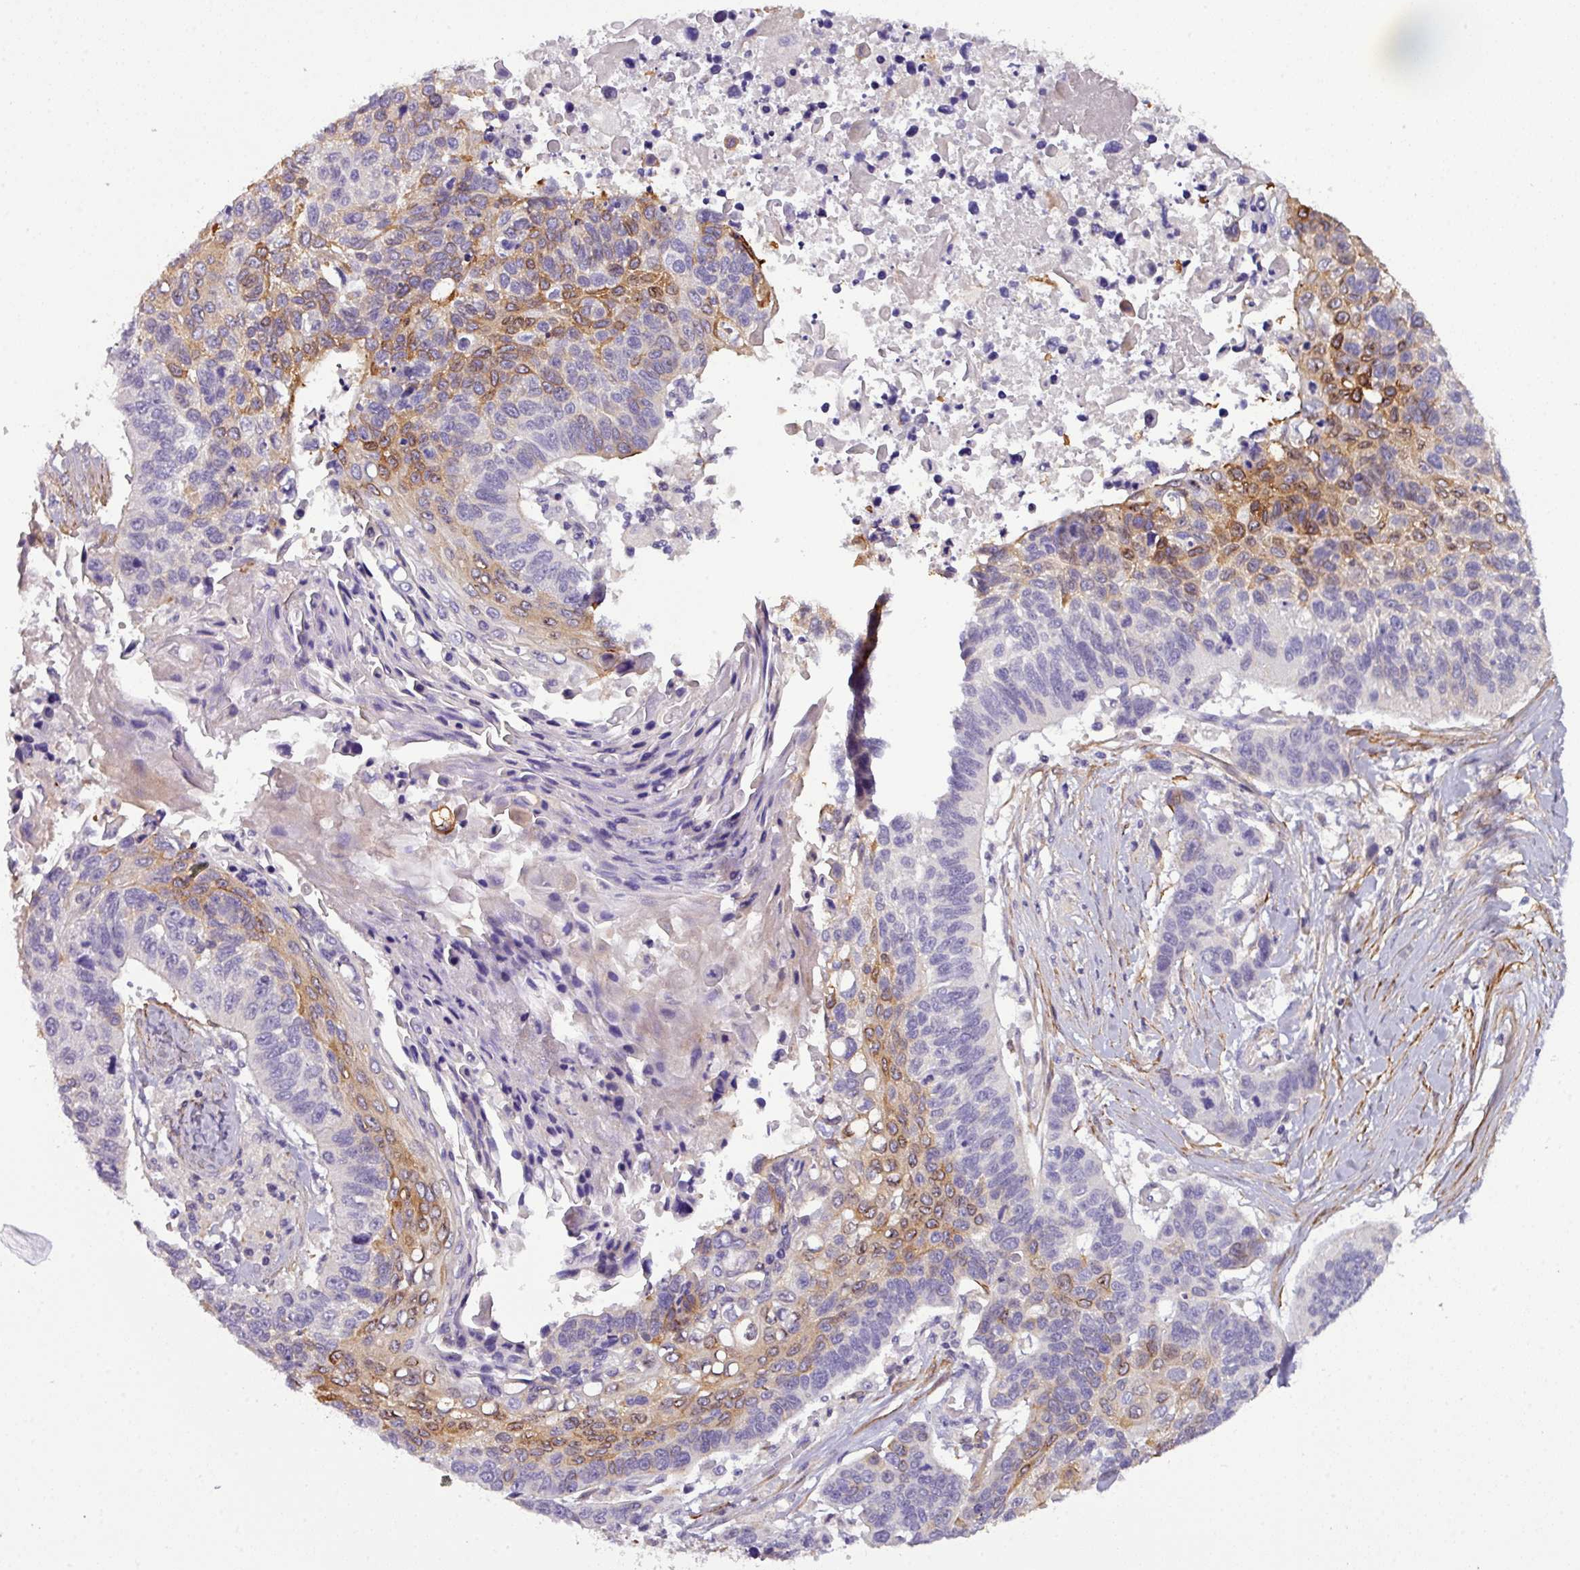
{"staining": {"intensity": "moderate", "quantity": "25%-75%", "location": "cytoplasmic/membranous"}, "tissue": "lung cancer", "cell_type": "Tumor cells", "image_type": "cancer", "snomed": [{"axis": "morphology", "description": "Squamous cell carcinoma, NOS"}, {"axis": "topography", "description": "Lung"}], "caption": "This histopathology image reveals IHC staining of lung cancer (squamous cell carcinoma), with medium moderate cytoplasmic/membranous staining in approximately 25%-75% of tumor cells.", "gene": "PARD6A", "patient": {"sex": "male", "age": 62}}